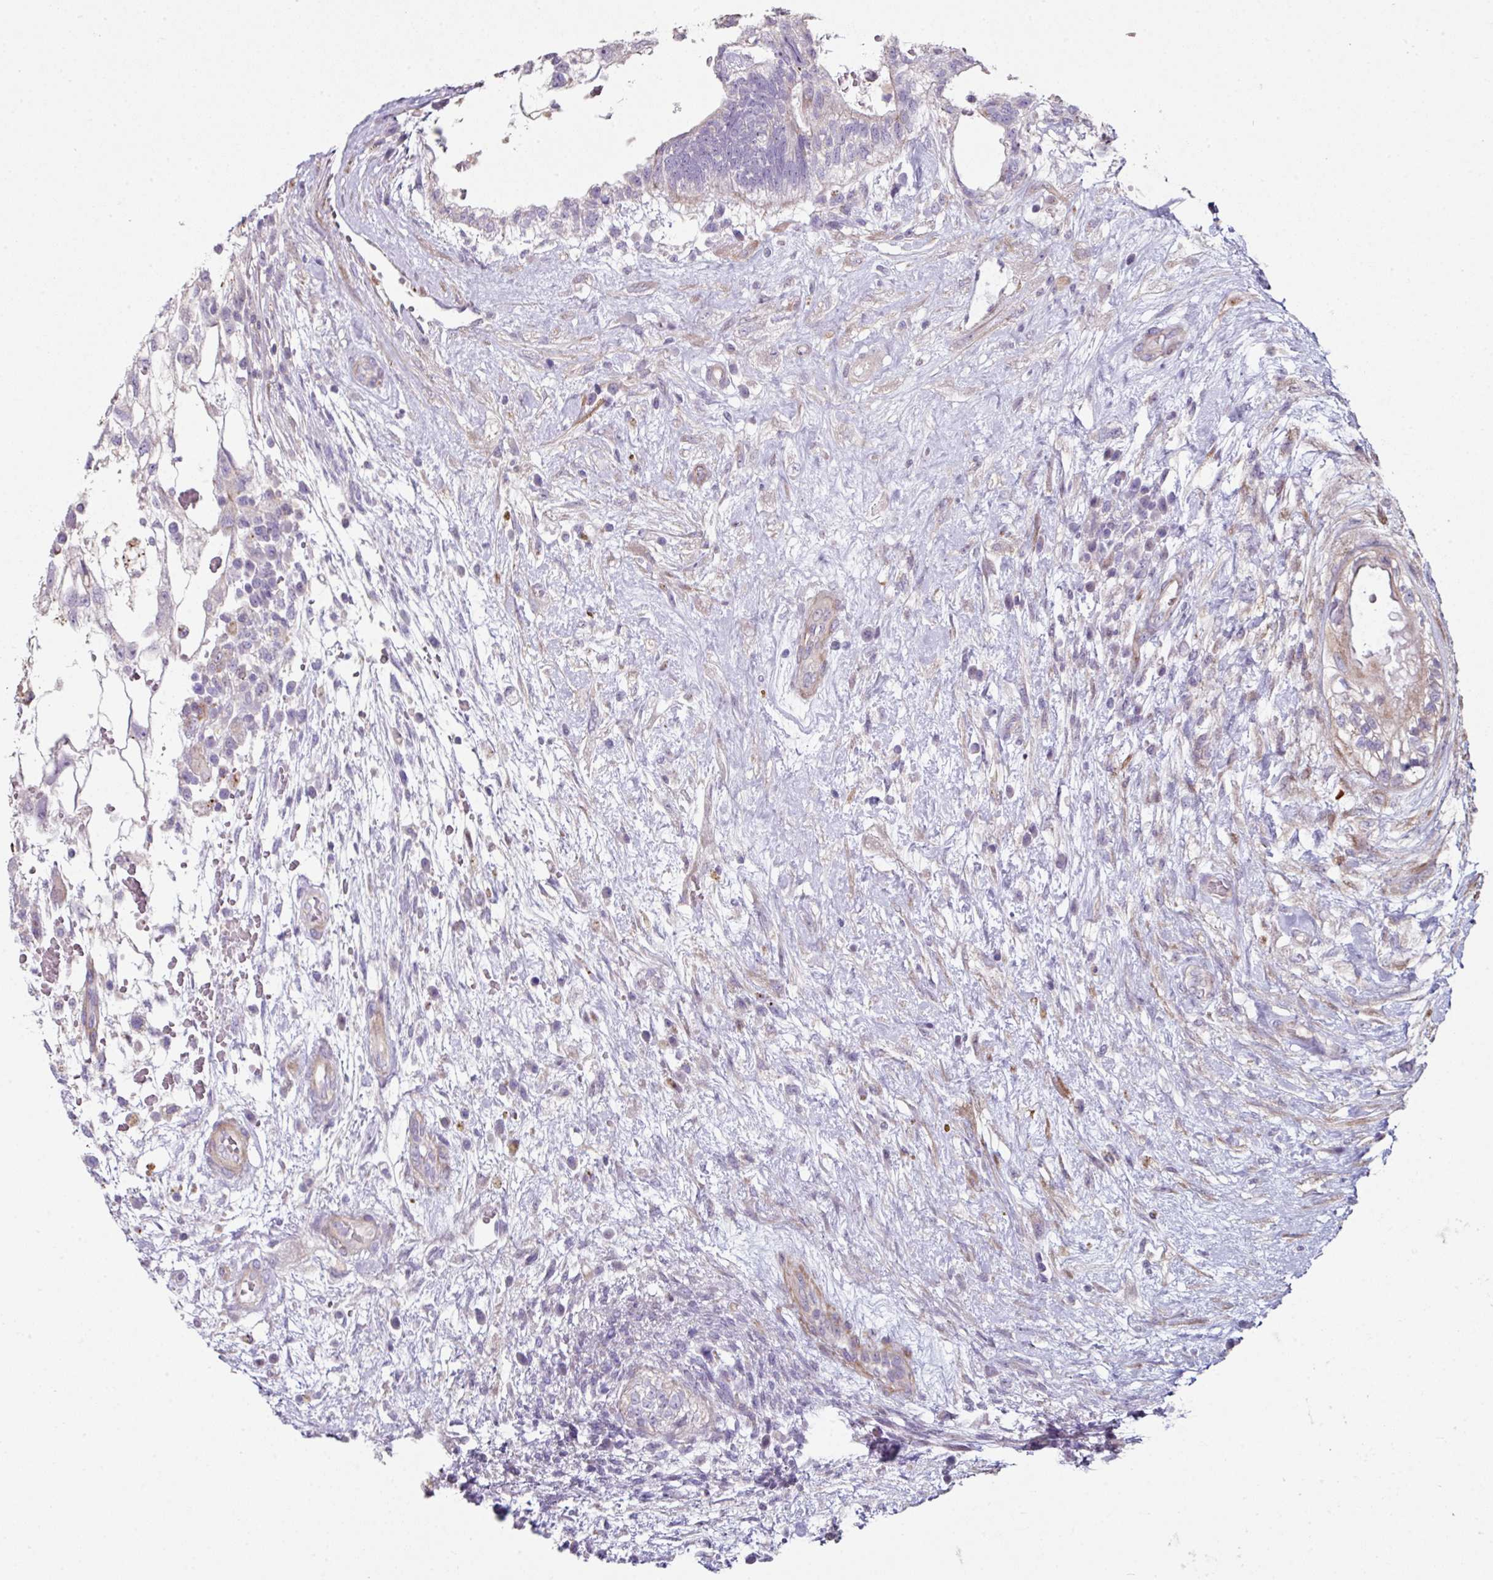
{"staining": {"intensity": "negative", "quantity": "none", "location": "none"}, "tissue": "testis cancer", "cell_type": "Tumor cells", "image_type": "cancer", "snomed": [{"axis": "morphology", "description": "Normal tissue, NOS"}, {"axis": "morphology", "description": "Carcinoma, Embryonal, NOS"}, {"axis": "topography", "description": "Testis"}], "caption": "High magnification brightfield microscopy of embryonal carcinoma (testis) stained with DAB (brown) and counterstained with hematoxylin (blue): tumor cells show no significant staining.", "gene": "ANO9", "patient": {"sex": "male", "age": 32}}